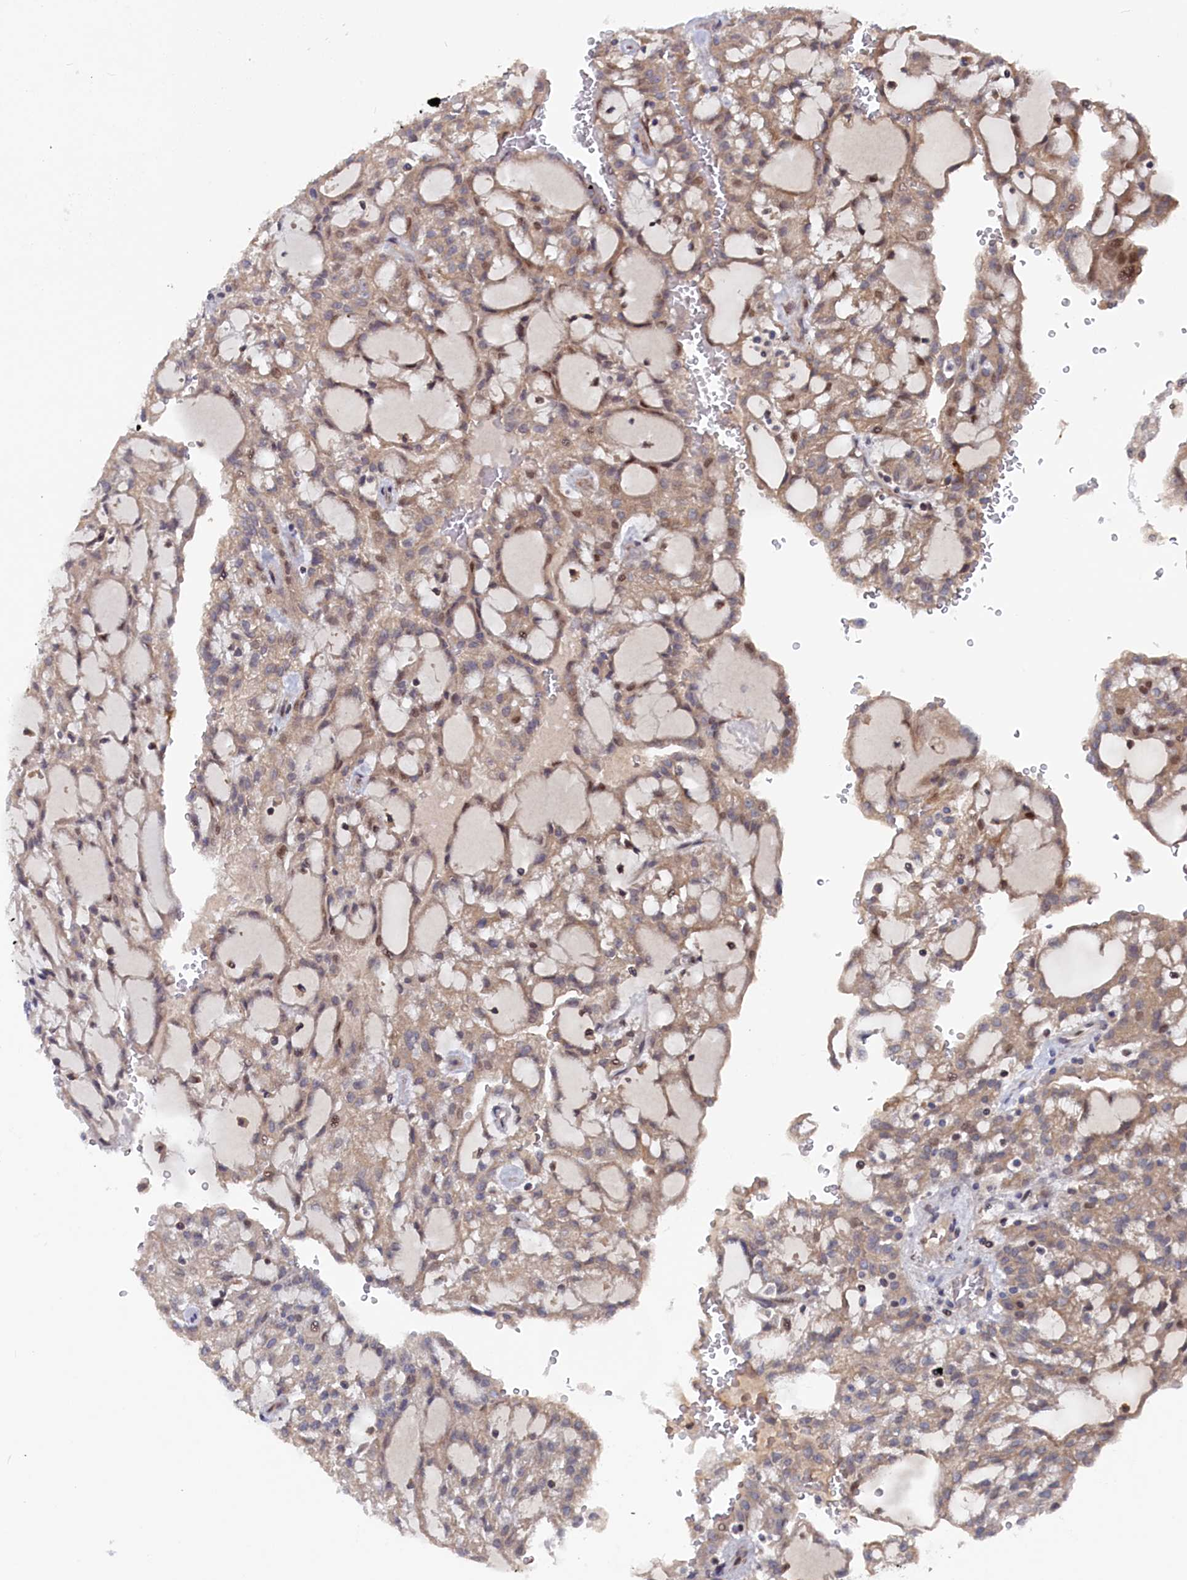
{"staining": {"intensity": "weak", "quantity": ">75%", "location": "cytoplasmic/membranous,nuclear"}, "tissue": "renal cancer", "cell_type": "Tumor cells", "image_type": "cancer", "snomed": [{"axis": "morphology", "description": "Adenocarcinoma, NOS"}, {"axis": "topography", "description": "Kidney"}], "caption": "Immunohistochemistry (IHC) photomicrograph of neoplastic tissue: renal cancer (adenocarcinoma) stained using immunohistochemistry (IHC) reveals low levels of weak protein expression localized specifically in the cytoplasmic/membranous and nuclear of tumor cells, appearing as a cytoplasmic/membranous and nuclear brown color.", "gene": "TMC5", "patient": {"sex": "male", "age": 63}}